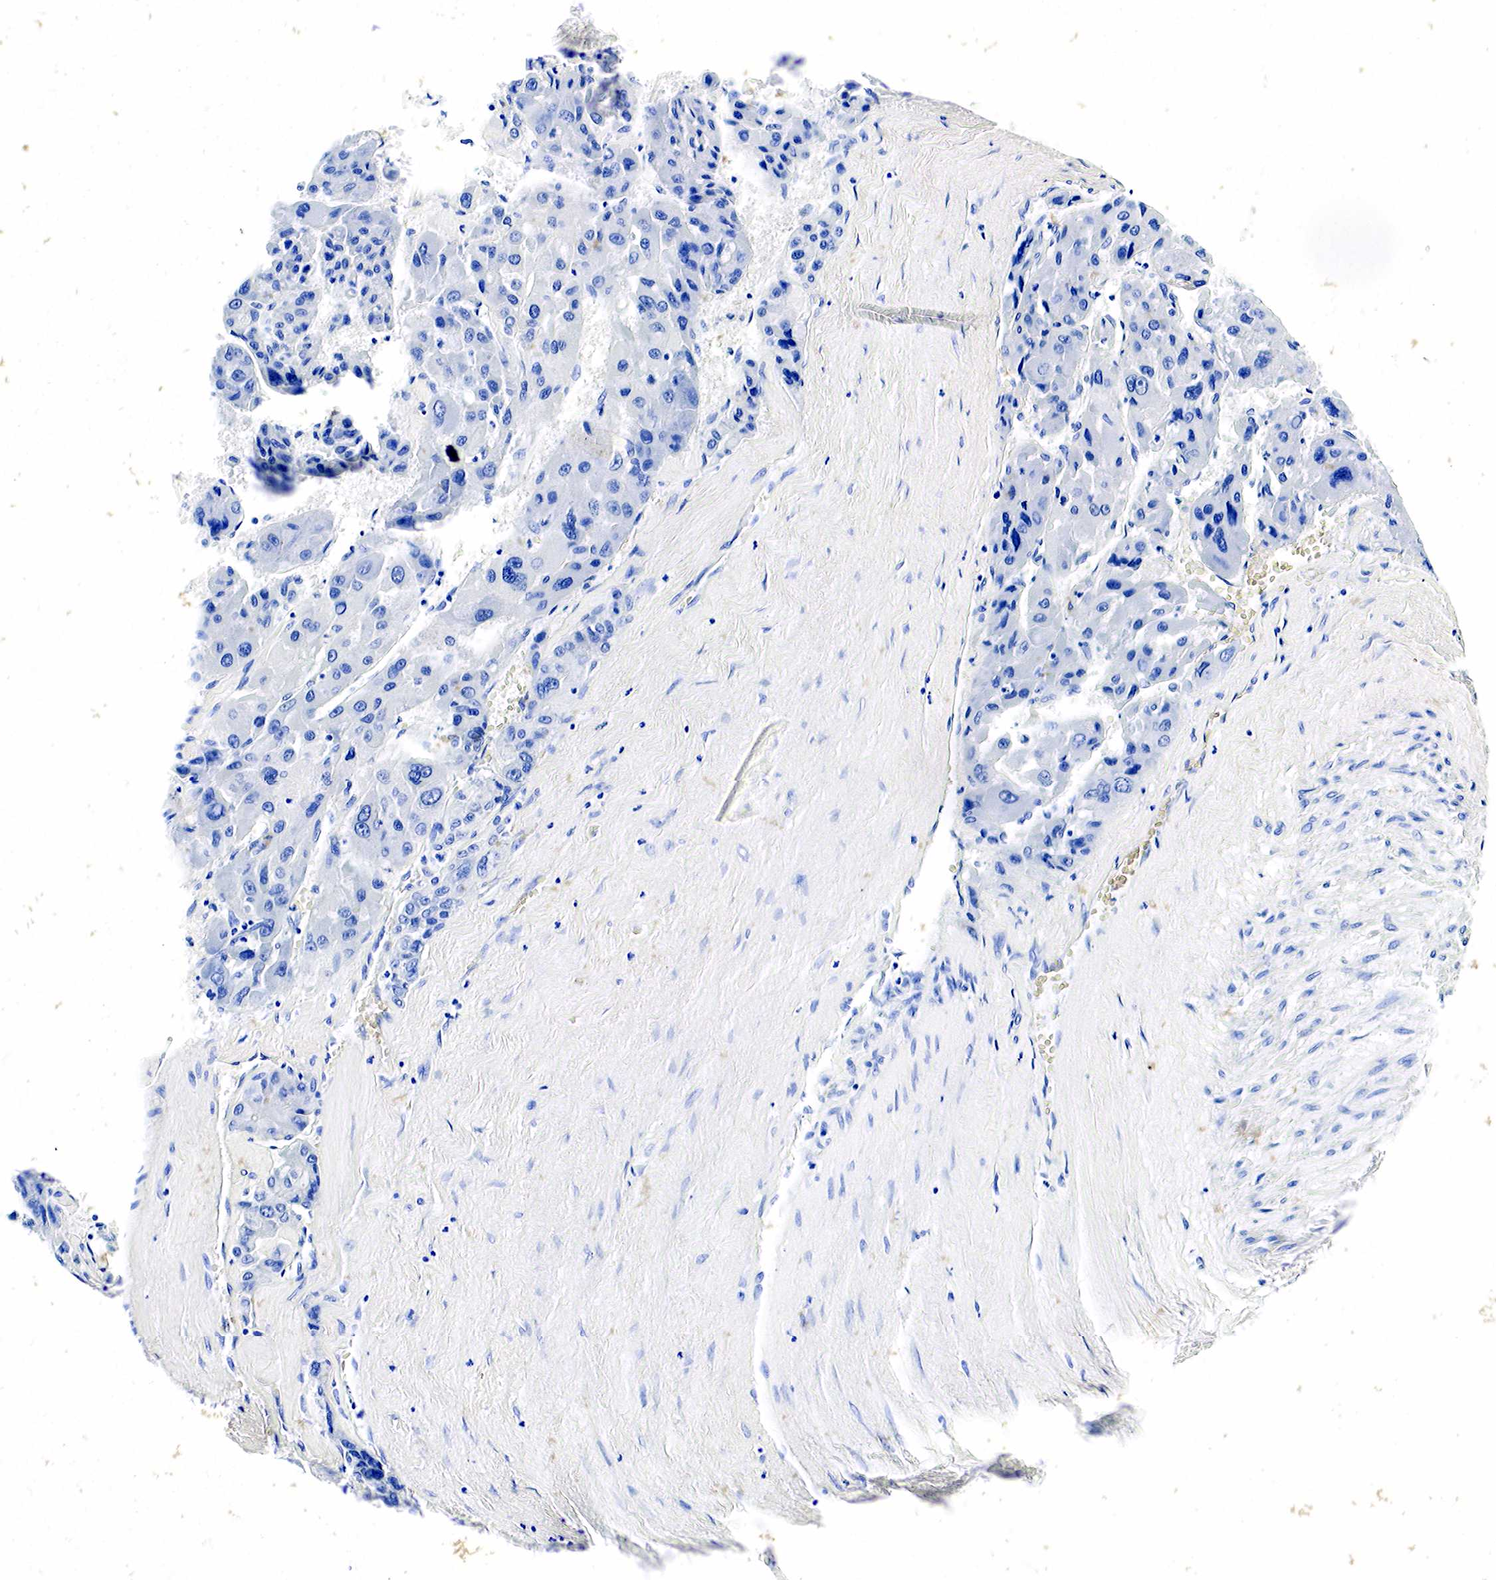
{"staining": {"intensity": "negative", "quantity": "none", "location": "none"}, "tissue": "liver cancer", "cell_type": "Tumor cells", "image_type": "cancer", "snomed": [{"axis": "morphology", "description": "Carcinoma, Hepatocellular, NOS"}, {"axis": "topography", "description": "Liver"}], "caption": "Immunohistochemistry histopathology image of neoplastic tissue: human liver cancer stained with DAB (3,3'-diaminobenzidine) demonstrates no significant protein expression in tumor cells.", "gene": "GCG", "patient": {"sex": "male", "age": 64}}